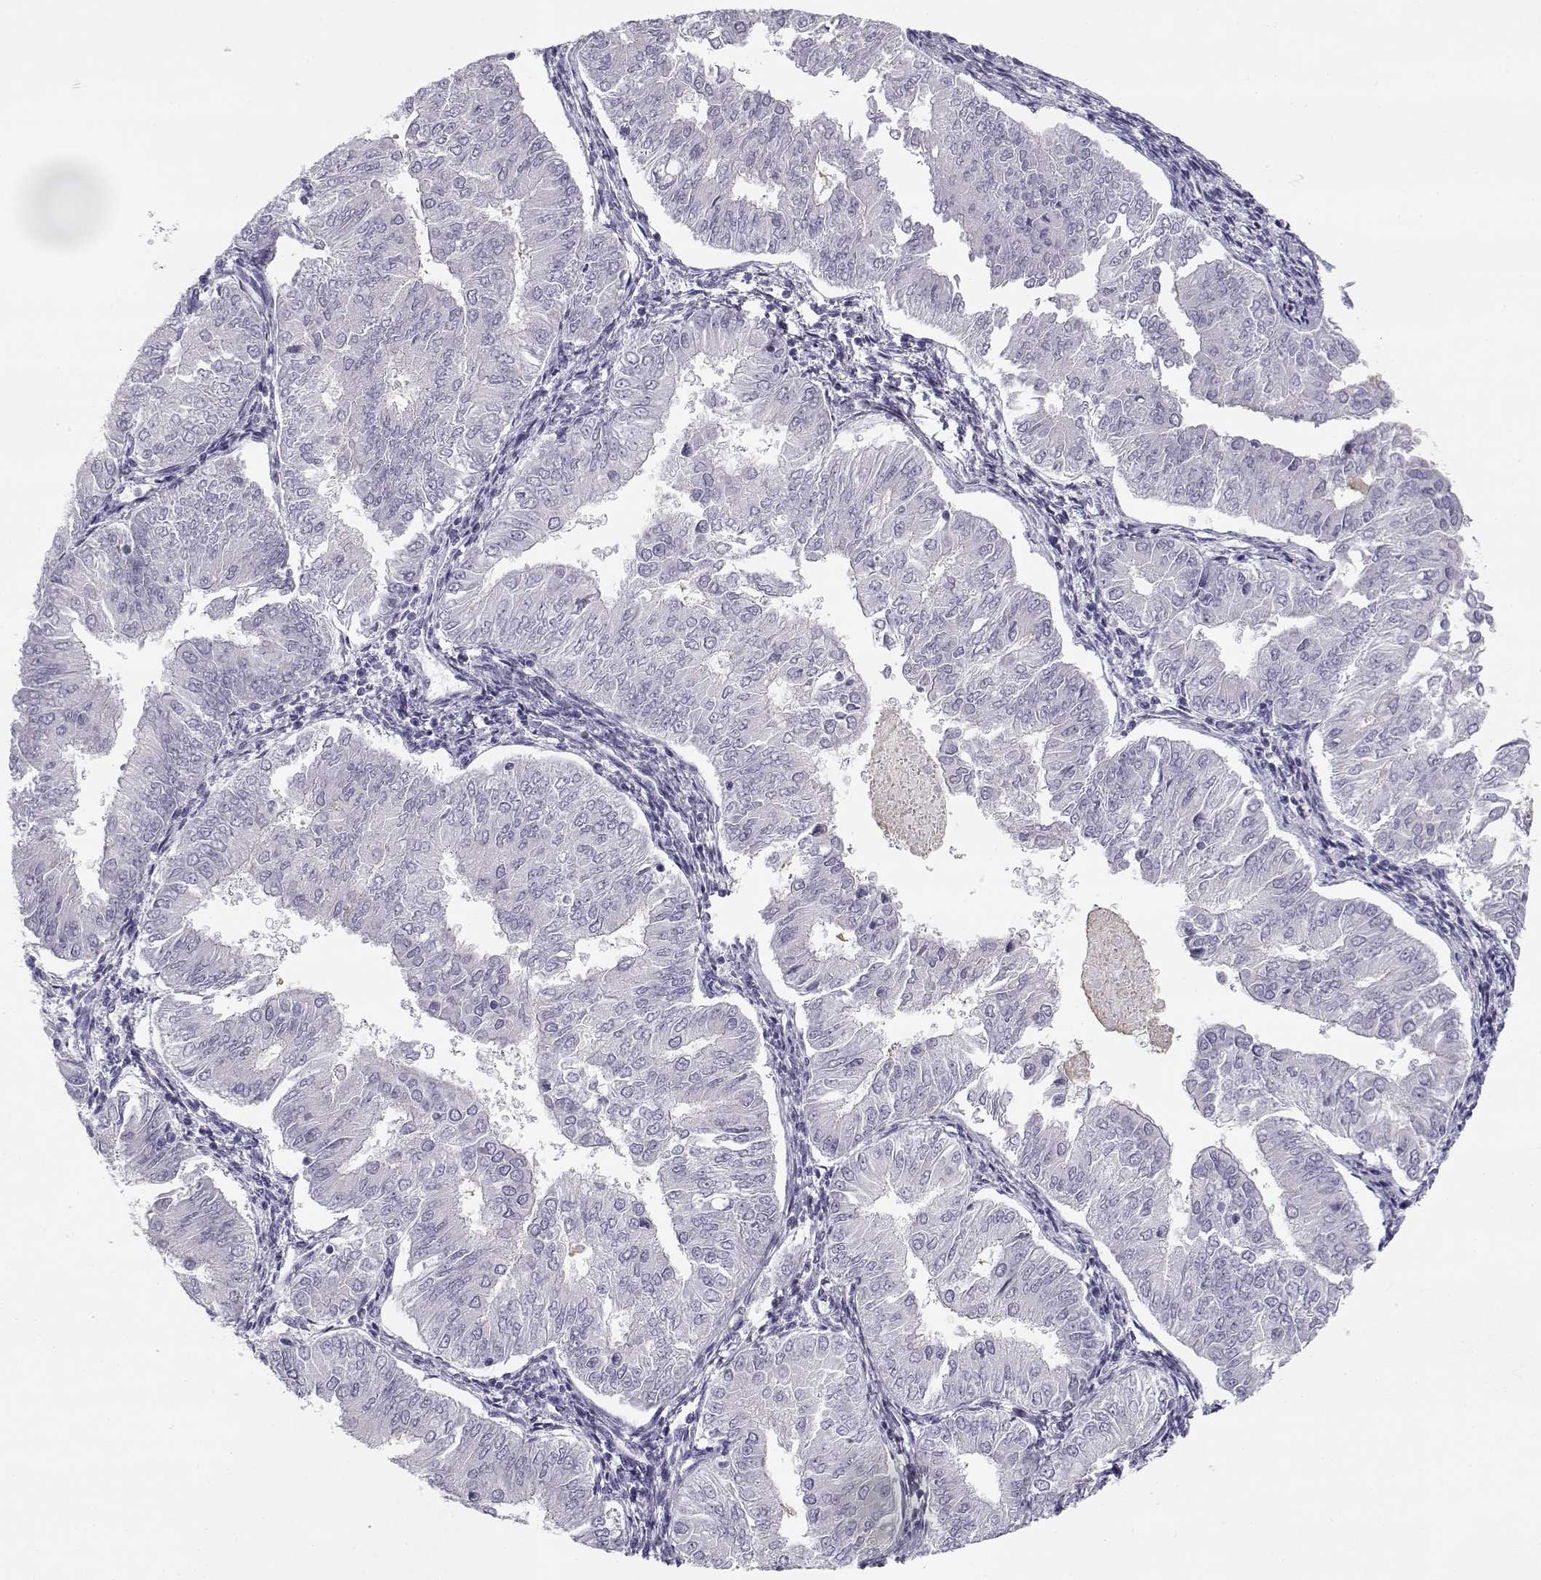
{"staining": {"intensity": "negative", "quantity": "none", "location": "none"}, "tissue": "endometrial cancer", "cell_type": "Tumor cells", "image_type": "cancer", "snomed": [{"axis": "morphology", "description": "Adenocarcinoma, NOS"}, {"axis": "topography", "description": "Endometrium"}], "caption": "High magnification brightfield microscopy of adenocarcinoma (endometrial) stained with DAB (brown) and counterstained with hematoxylin (blue): tumor cells show no significant positivity. (Stains: DAB (3,3'-diaminobenzidine) immunohistochemistry (IHC) with hematoxylin counter stain, Microscopy: brightfield microscopy at high magnification).", "gene": "CREB3L3", "patient": {"sex": "female", "age": 53}}